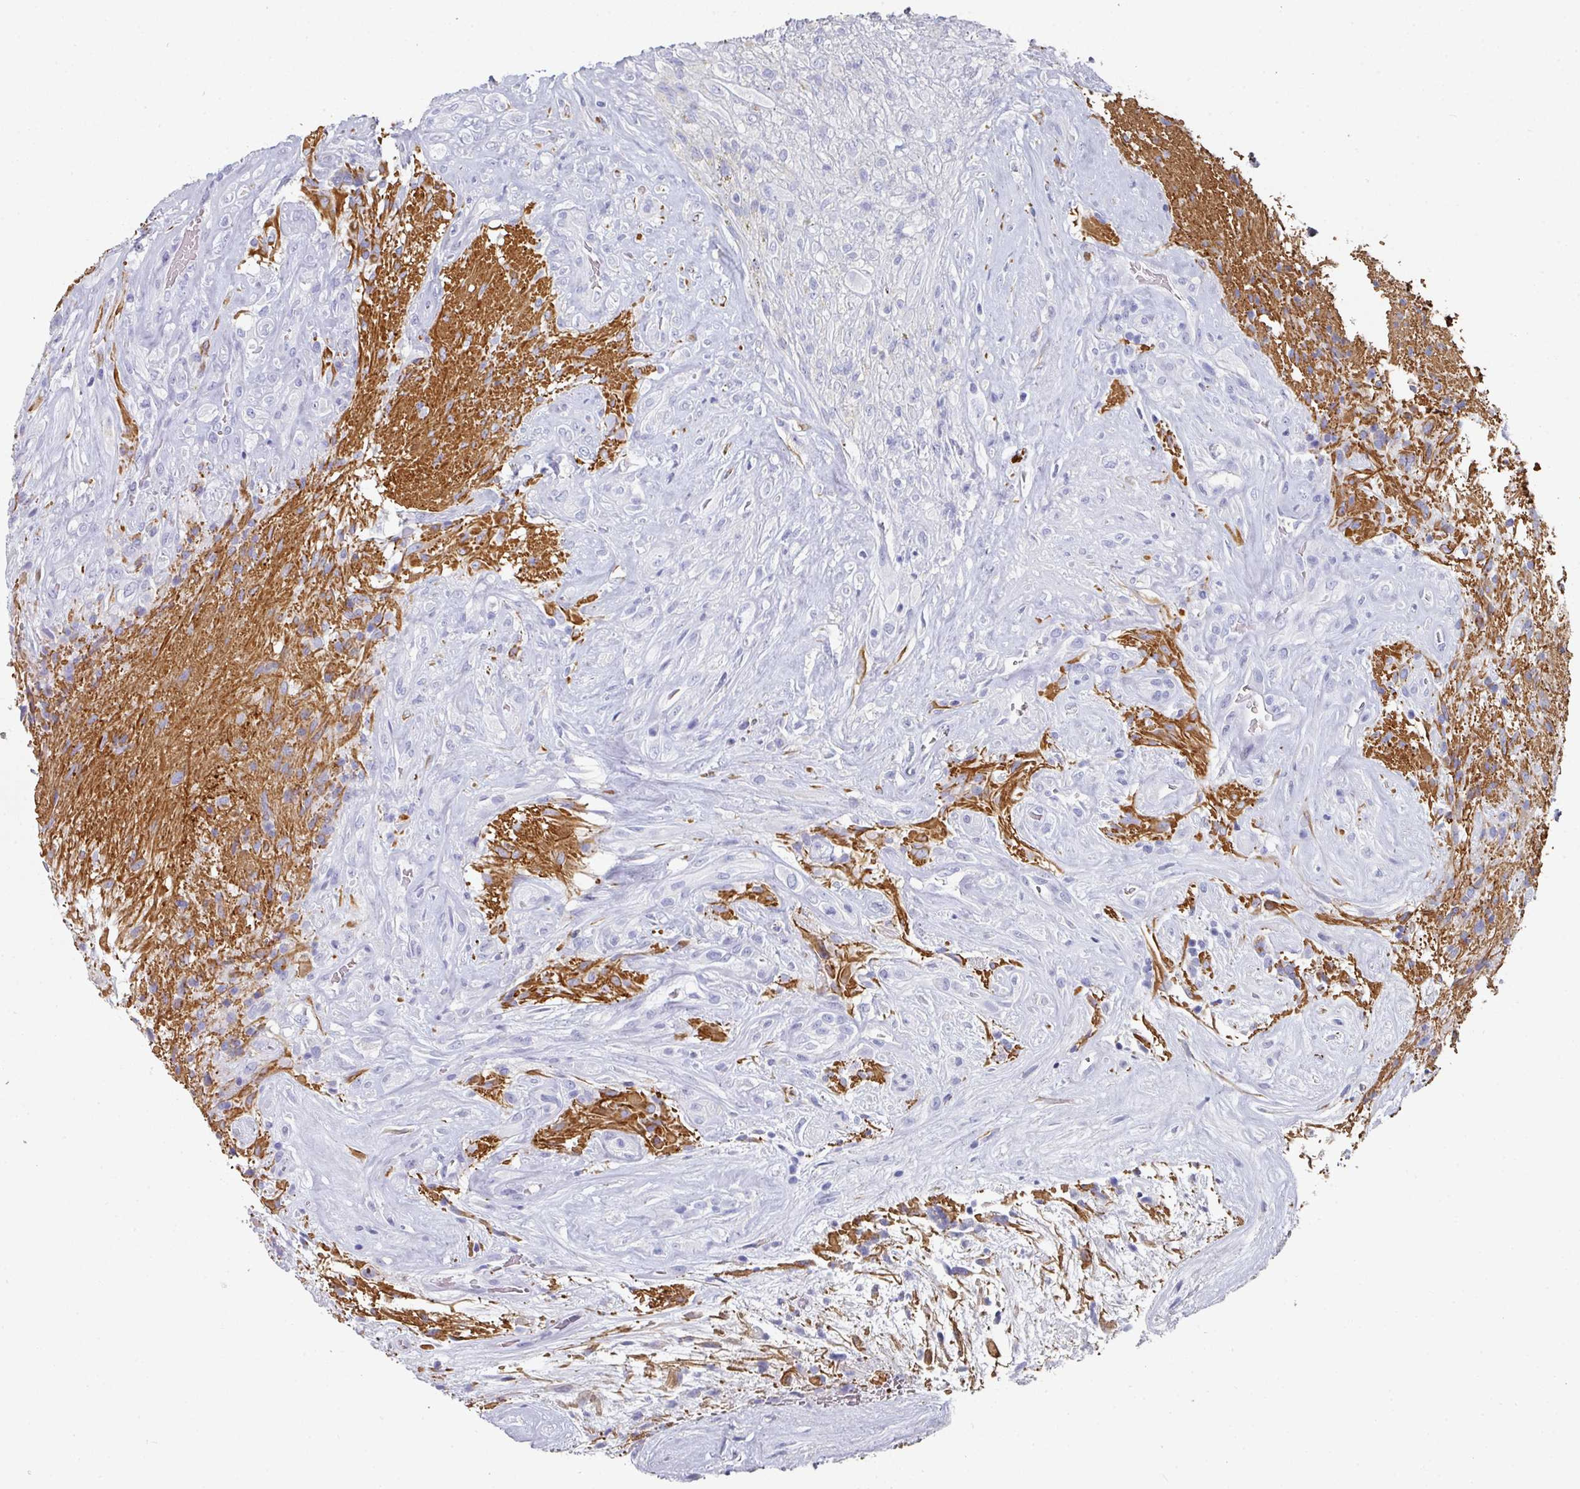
{"staining": {"intensity": "moderate", "quantity": "25%-75%", "location": "cytoplasmic/membranous"}, "tissue": "glioma", "cell_type": "Tumor cells", "image_type": "cancer", "snomed": [{"axis": "morphology", "description": "Glioma, malignant, High grade"}, {"axis": "topography", "description": "Brain"}], "caption": "Protein staining by IHC shows moderate cytoplasmic/membranous staining in about 25%-75% of tumor cells in glioma.", "gene": "SETBP1", "patient": {"sex": "male", "age": 56}}